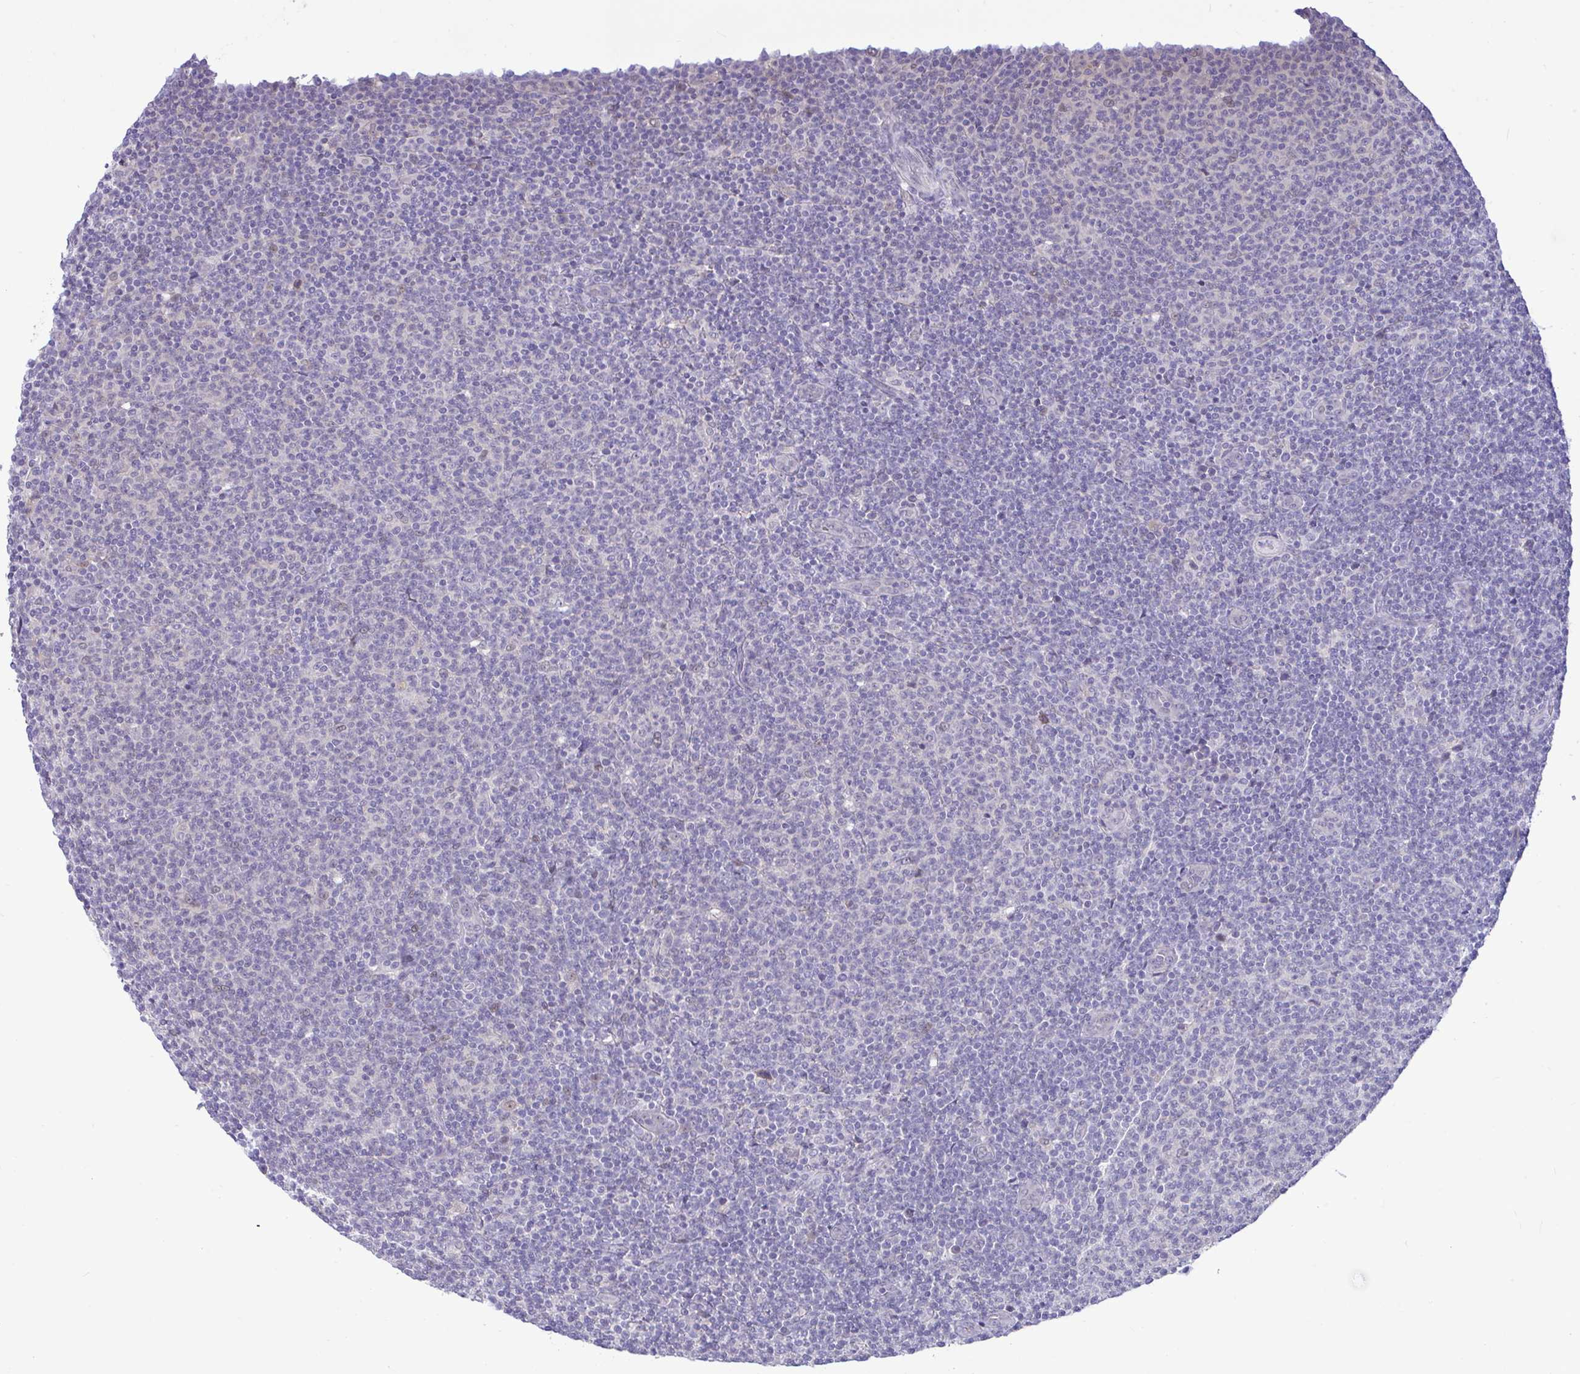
{"staining": {"intensity": "negative", "quantity": "none", "location": "none"}, "tissue": "lymphoma", "cell_type": "Tumor cells", "image_type": "cancer", "snomed": [{"axis": "morphology", "description": "Malignant lymphoma, non-Hodgkin's type, Low grade"}, {"axis": "topography", "description": "Lymph node"}], "caption": "The immunohistochemistry micrograph has no significant staining in tumor cells of lymphoma tissue.", "gene": "ZNF485", "patient": {"sex": "male", "age": 66}}